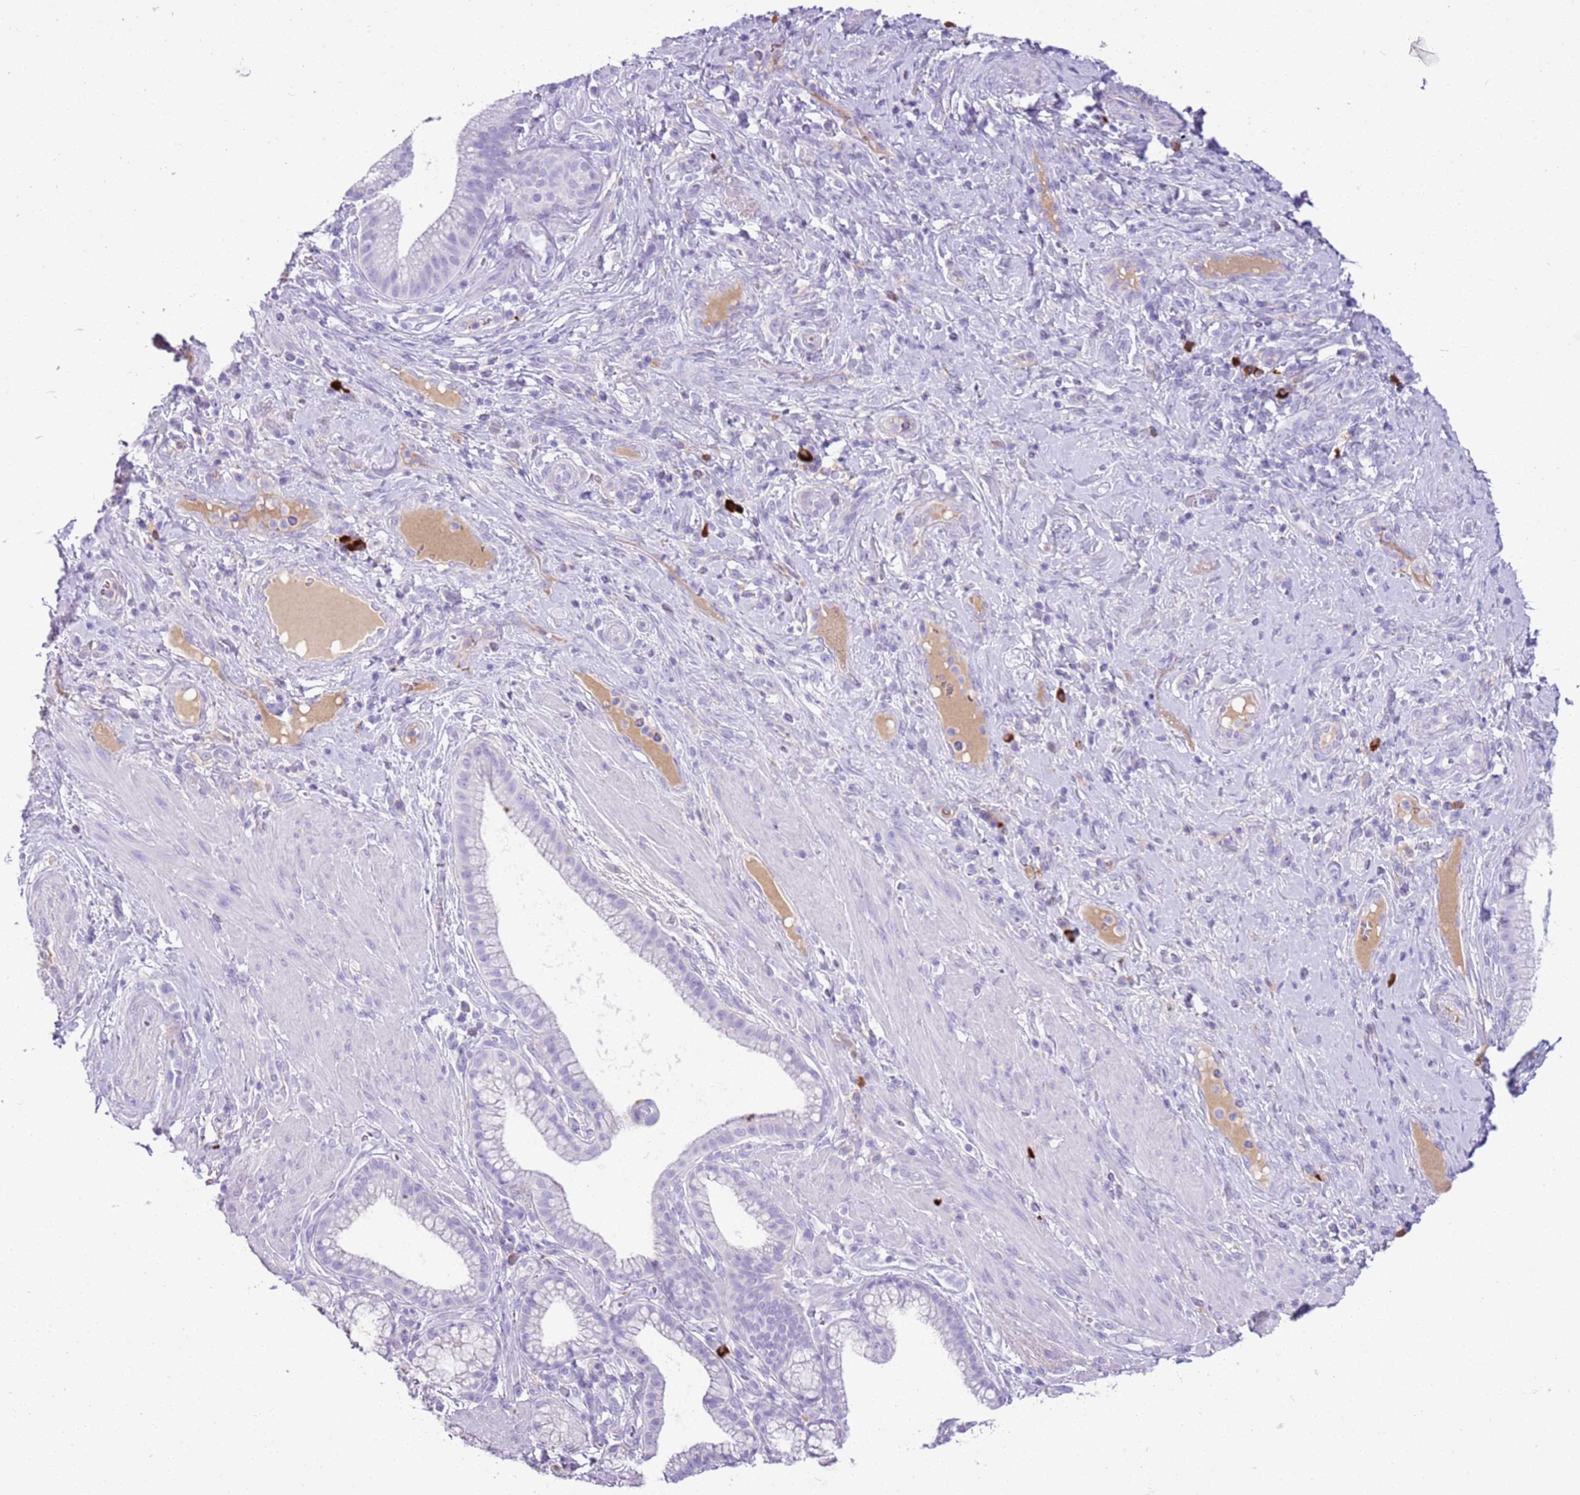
{"staining": {"intensity": "negative", "quantity": "none", "location": "none"}, "tissue": "pancreatic cancer", "cell_type": "Tumor cells", "image_type": "cancer", "snomed": [{"axis": "morphology", "description": "Adenocarcinoma, NOS"}, {"axis": "topography", "description": "Pancreas"}], "caption": "Pancreatic cancer was stained to show a protein in brown. There is no significant staining in tumor cells. Brightfield microscopy of IHC stained with DAB (brown) and hematoxylin (blue), captured at high magnification.", "gene": "IGKV3D-11", "patient": {"sex": "male", "age": 72}}